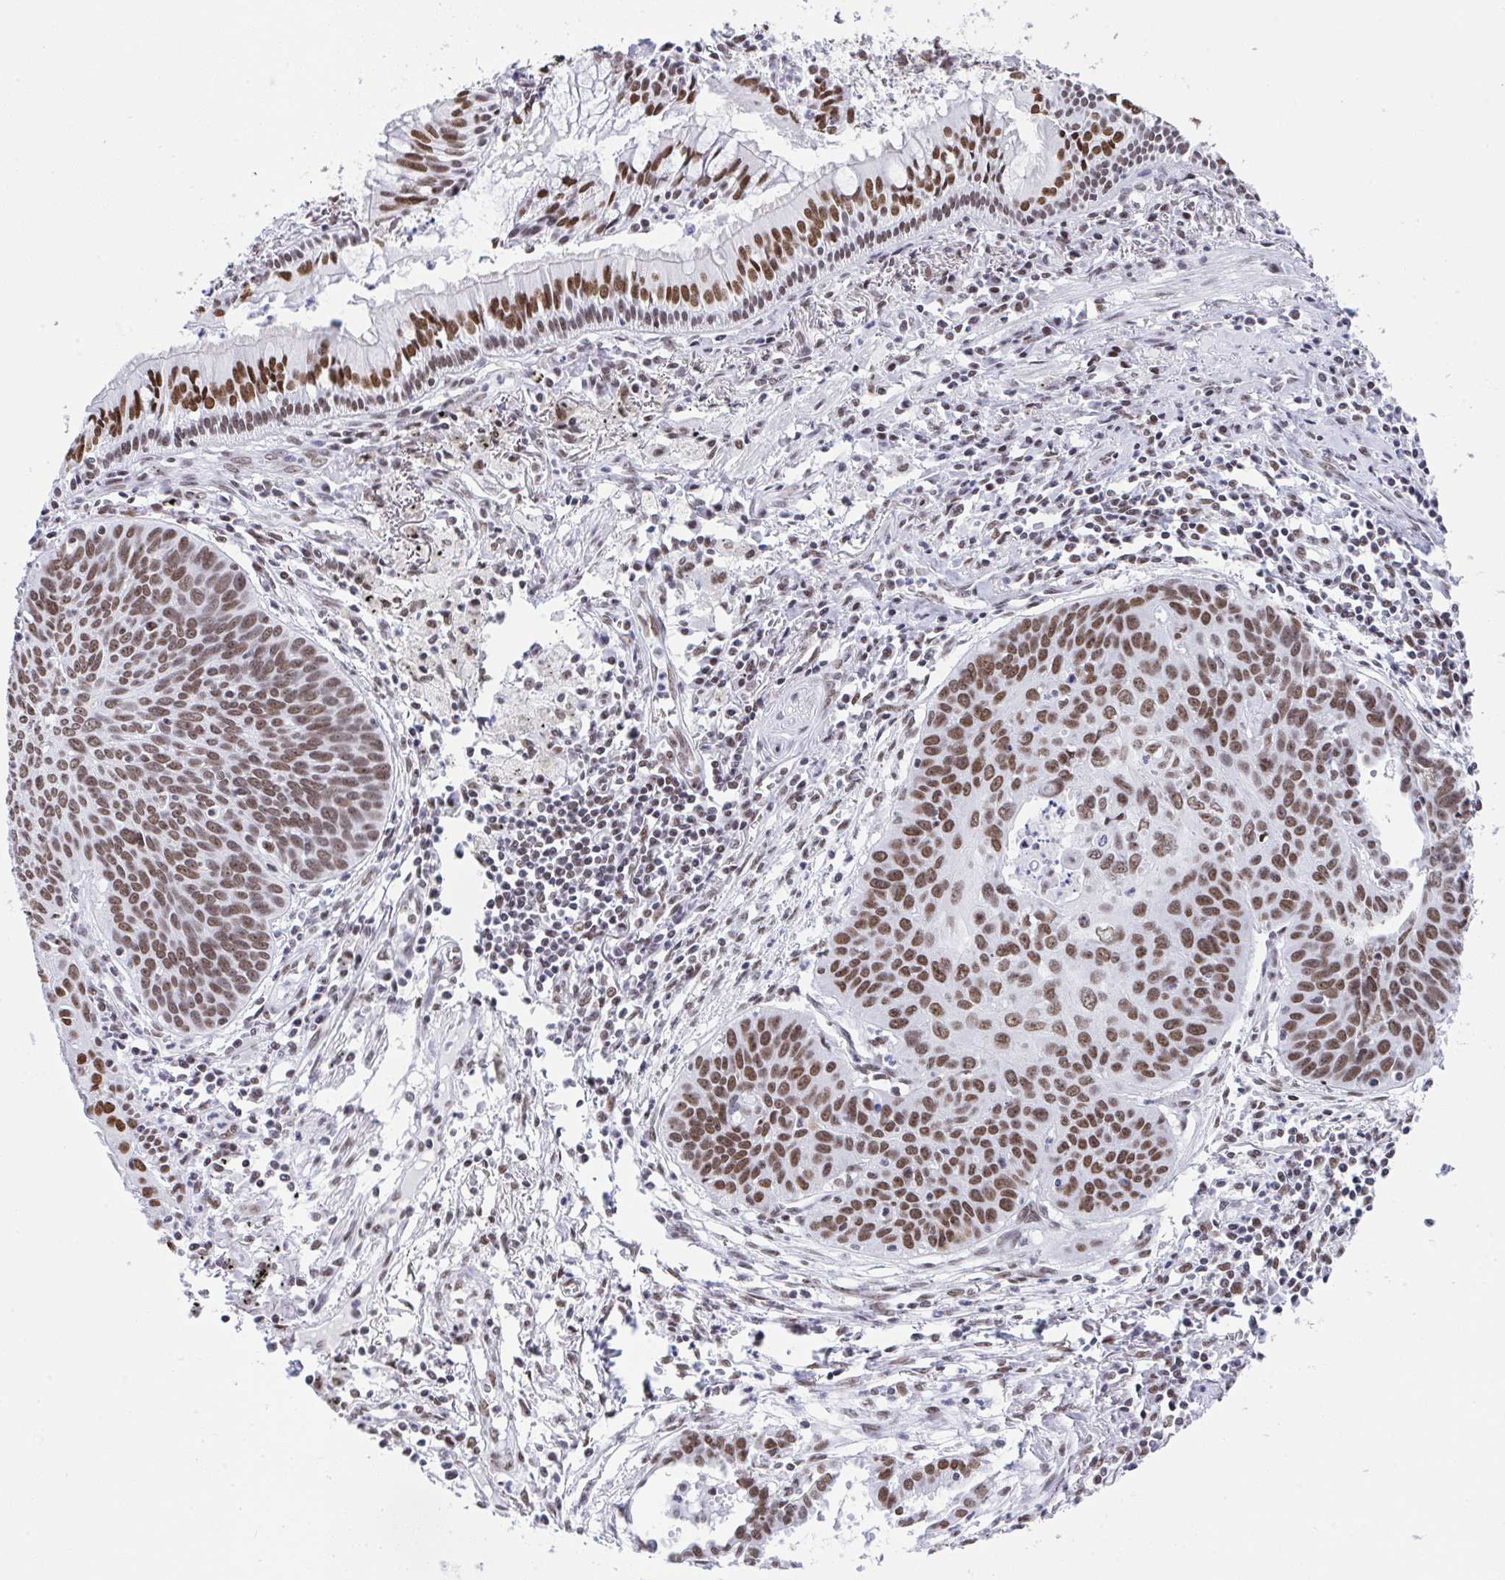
{"staining": {"intensity": "moderate", "quantity": ">75%", "location": "nuclear"}, "tissue": "lung cancer", "cell_type": "Tumor cells", "image_type": "cancer", "snomed": [{"axis": "morphology", "description": "Squamous cell carcinoma, NOS"}, {"axis": "topography", "description": "Lung"}], "caption": "Immunohistochemical staining of lung cancer demonstrates medium levels of moderate nuclear protein staining in about >75% of tumor cells. The staining is performed using DAB brown chromogen to label protein expression. The nuclei are counter-stained blue using hematoxylin.", "gene": "DDX52", "patient": {"sex": "male", "age": 71}}